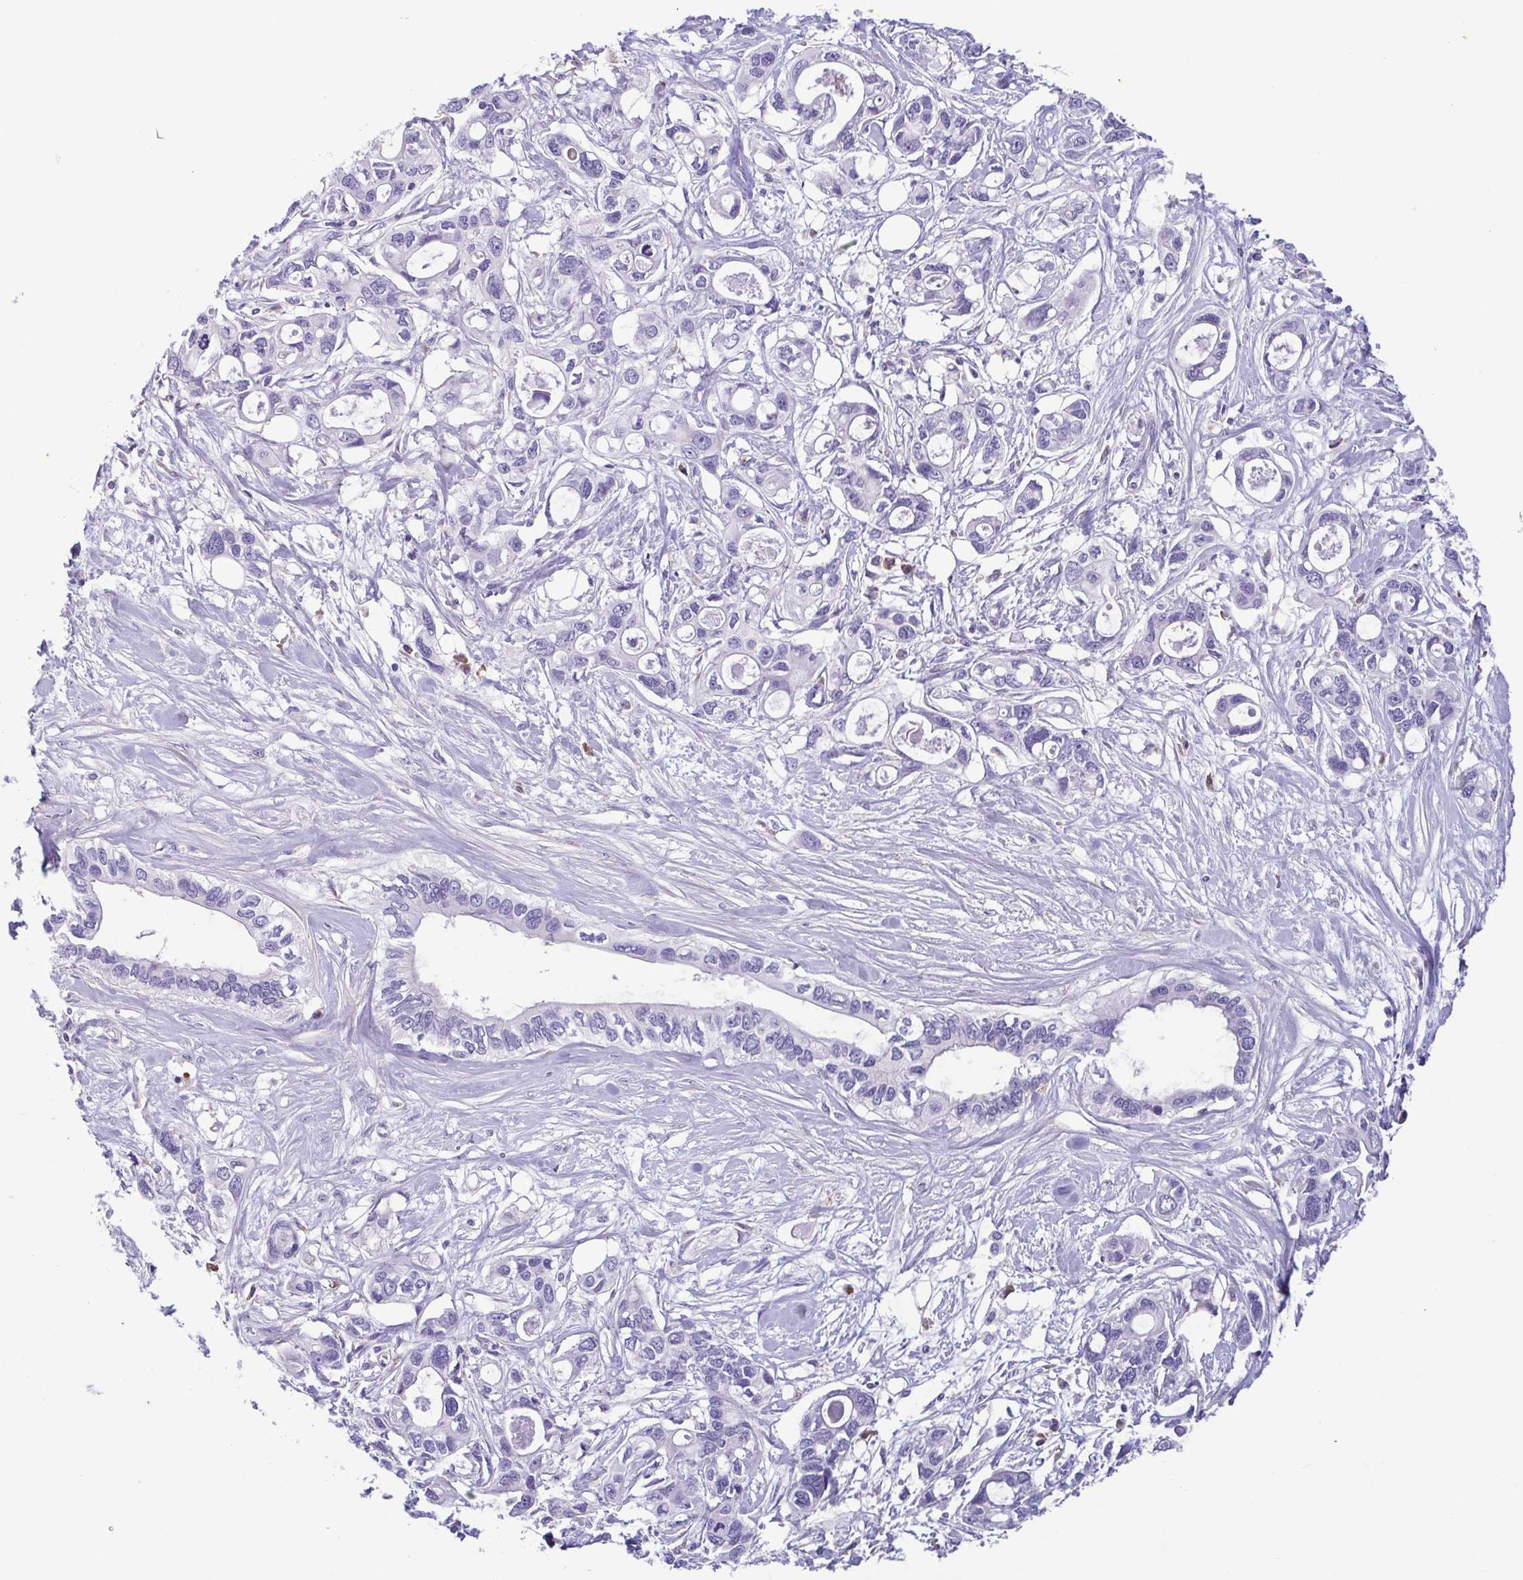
{"staining": {"intensity": "negative", "quantity": "none", "location": "none"}, "tissue": "pancreatic cancer", "cell_type": "Tumor cells", "image_type": "cancer", "snomed": [{"axis": "morphology", "description": "Adenocarcinoma, NOS"}, {"axis": "topography", "description": "Pancreas"}], "caption": "Histopathology image shows no protein staining in tumor cells of pancreatic cancer tissue.", "gene": "F13B", "patient": {"sex": "male", "age": 60}}